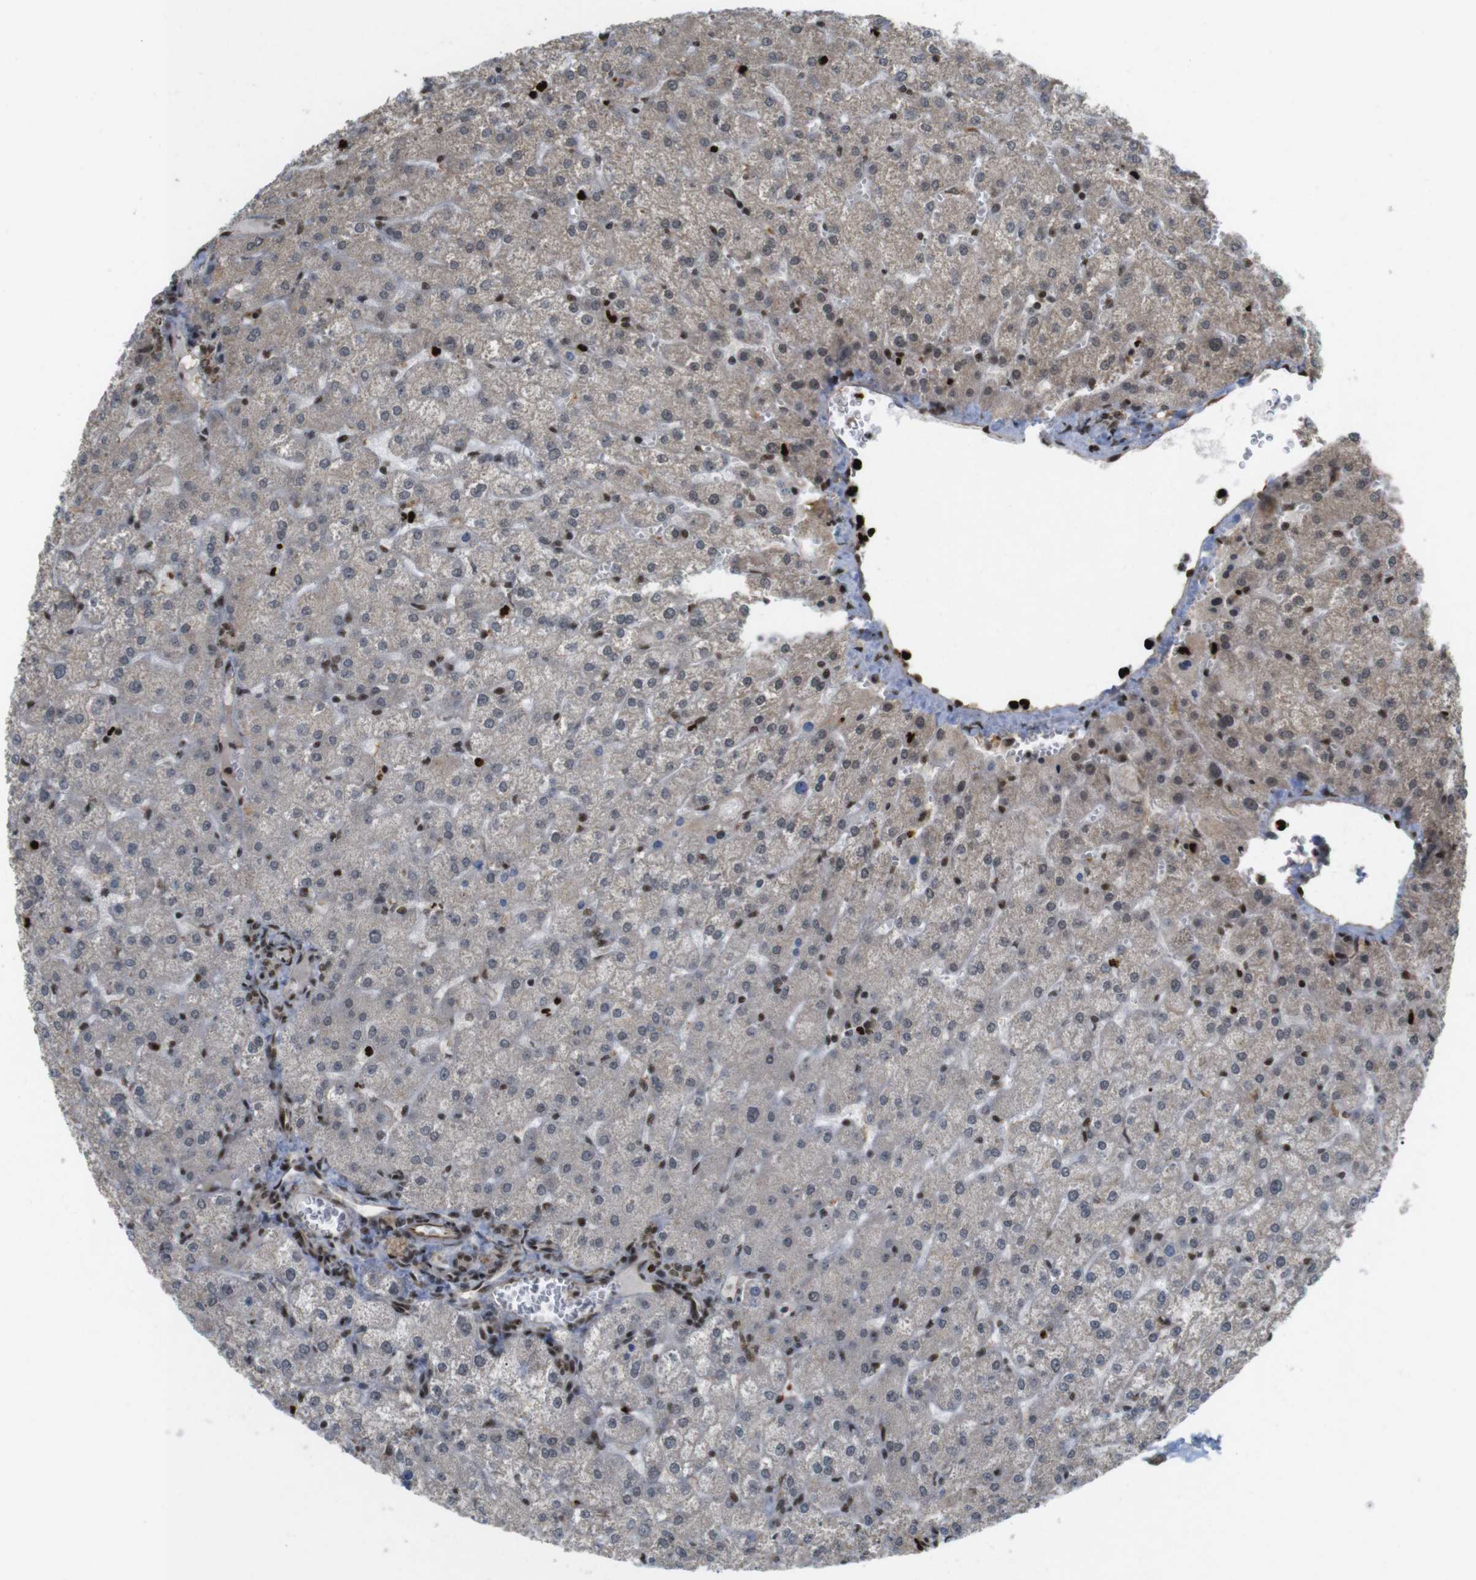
{"staining": {"intensity": "moderate", "quantity": ">75%", "location": "cytoplasmic/membranous,nuclear"}, "tissue": "liver", "cell_type": "Cholangiocytes", "image_type": "normal", "snomed": [{"axis": "morphology", "description": "Normal tissue, NOS"}, {"axis": "topography", "description": "Liver"}], "caption": "Liver stained for a protein (brown) exhibits moderate cytoplasmic/membranous,nuclear positive expression in approximately >75% of cholangiocytes.", "gene": "SP2", "patient": {"sex": "female", "age": 32}}